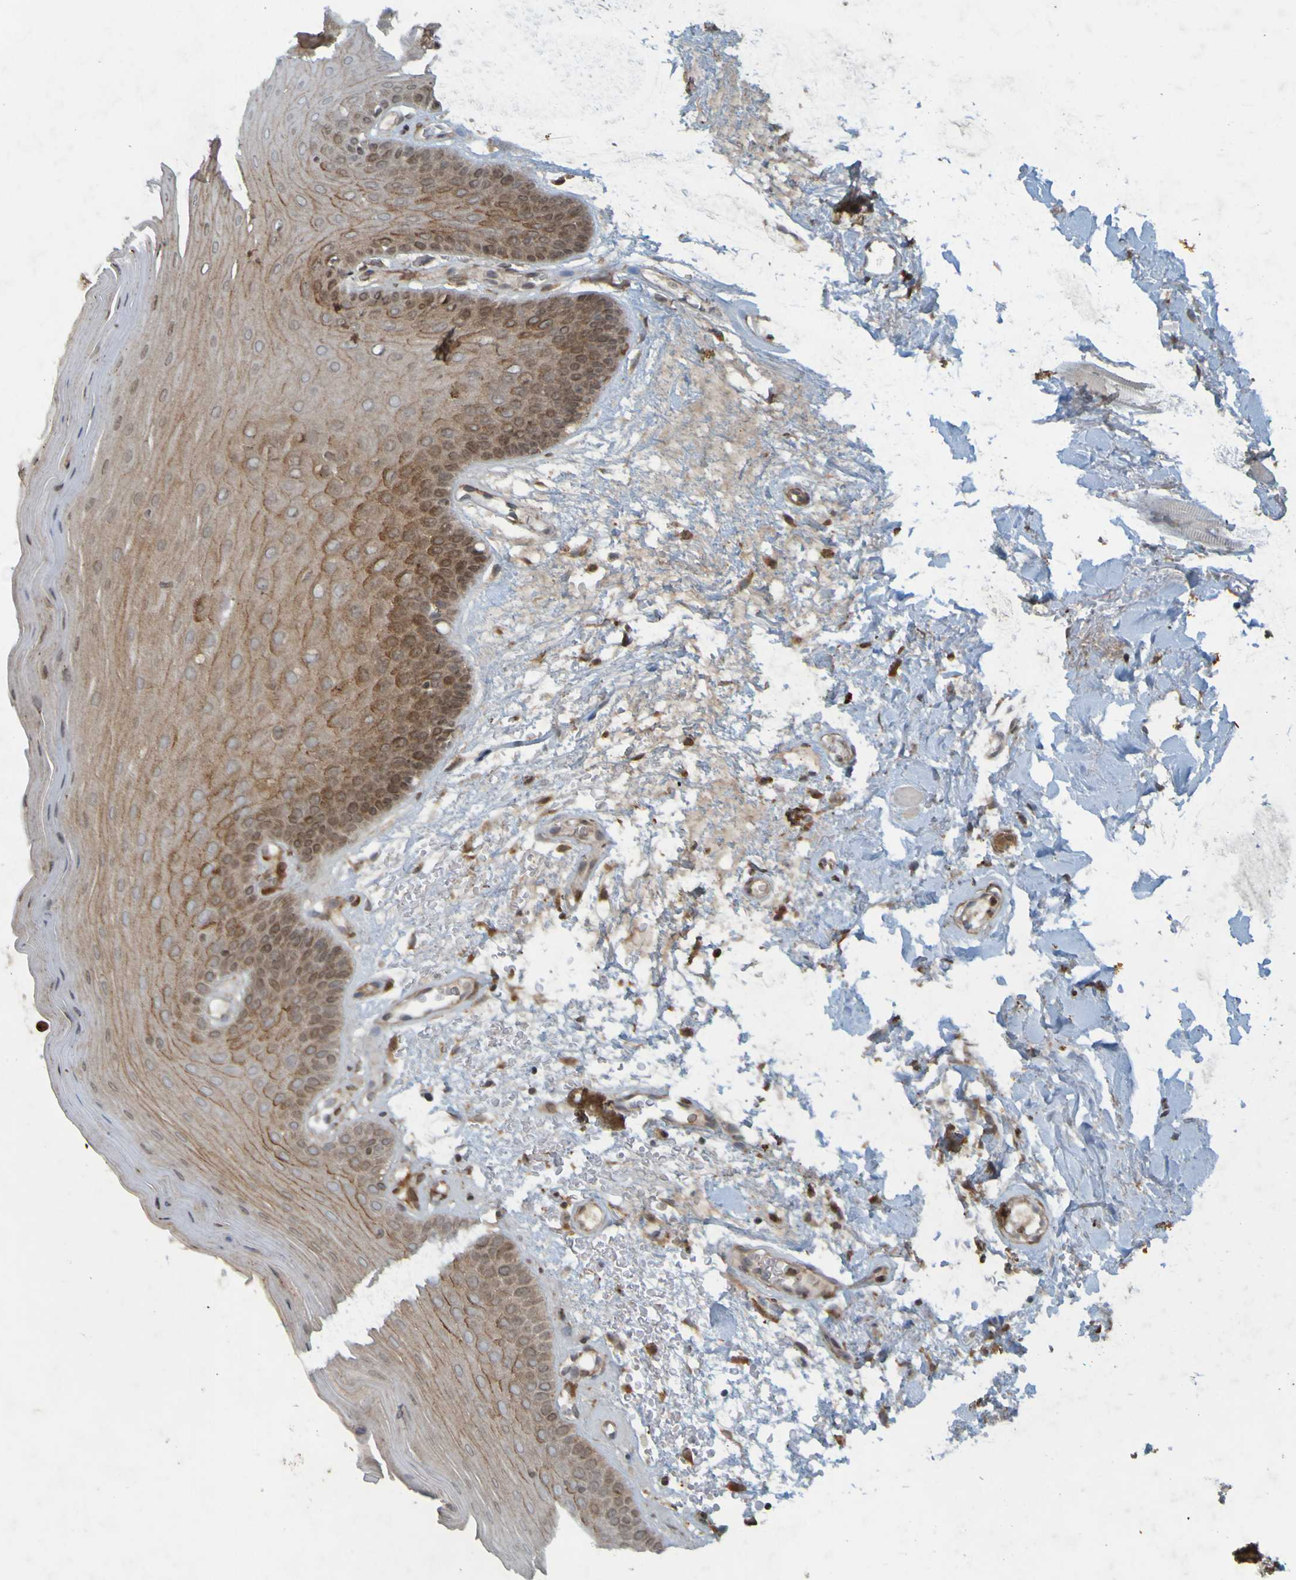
{"staining": {"intensity": "moderate", "quantity": ">75%", "location": "cytoplasmic/membranous"}, "tissue": "oral mucosa", "cell_type": "Squamous epithelial cells", "image_type": "normal", "snomed": [{"axis": "morphology", "description": "Normal tissue, NOS"}, {"axis": "morphology", "description": "Squamous cell carcinoma, NOS"}, {"axis": "topography", "description": "Skeletal muscle"}, {"axis": "topography", "description": "Adipose tissue"}, {"axis": "topography", "description": "Vascular tissue"}, {"axis": "topography", "description": "Oral tissue"}, {"axis": "topography", "description": "Peripheral nerve tissue"}, {"axis": "topography", "description": "Head-Neck"}], "caption": "Brown immunohistochemical staining in benign oral mucosa displays moderate cytoplasmic/membranous positivity in about >75% of squamous epithelial cells.", "gene": "GUCY1A1", "patient": {"sex": "male", "age": 71}}